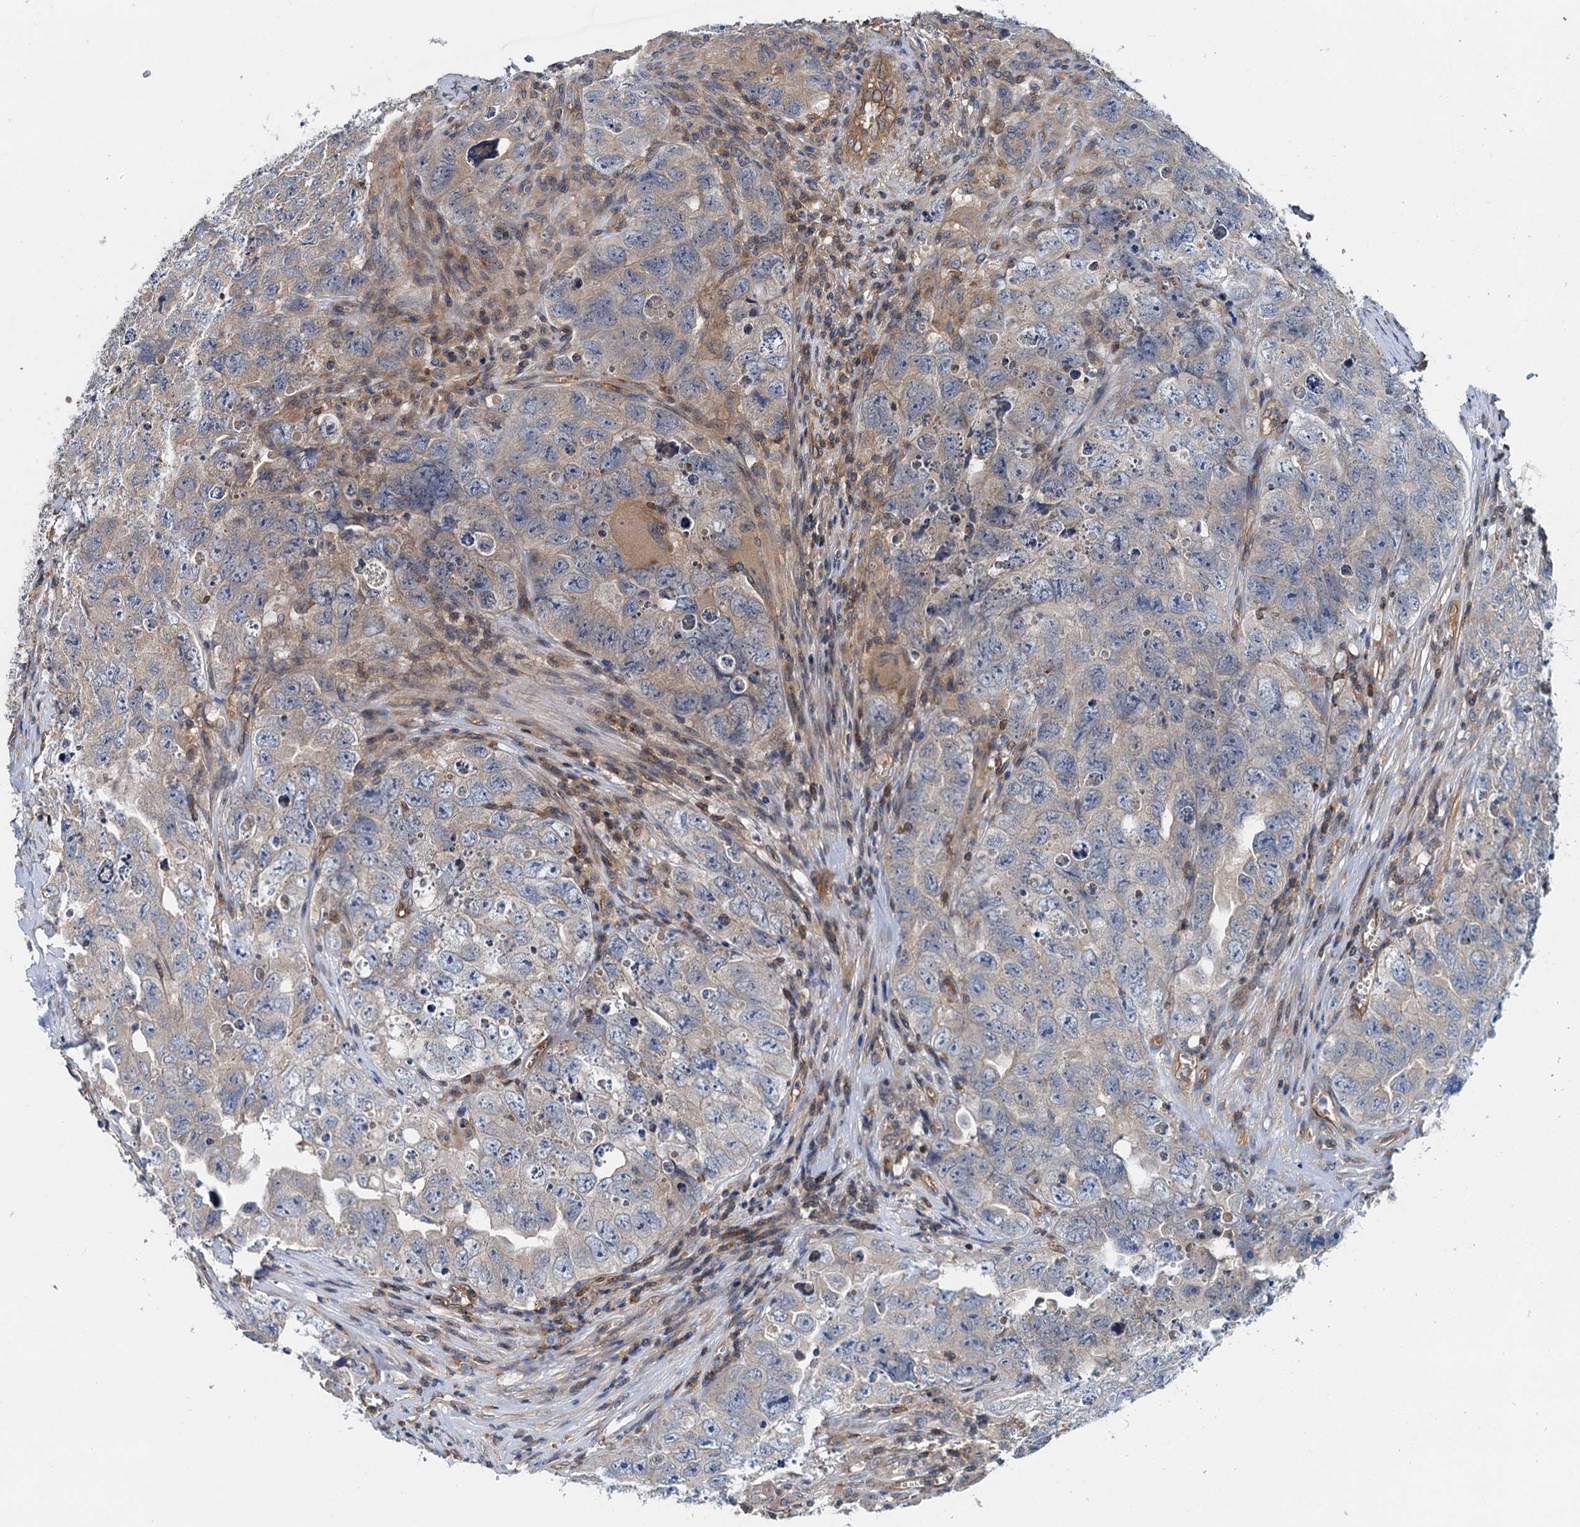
{"staining": {"intensity": "weak", "quantity": "<25%", "location": "cytoplasmic/membranous"}, "tissue": "testis cancer", "cell_type": "Tumor cells", "image_type": "cancer", "snomed": [{"axis": "morphology", "description": "Seminoma, NOS"}, {"axis": "morphology", "description": "Carcinoma, Embryonal, NOS"}, {"axis": "topography", "description": "Testis"}], "caption": "Histopathology image shows no significant protein positivity in tumor cells of testis embryonal carcinoma.", "gene": "ROGDI", "patient": {"sex": "male", "age": 43}}